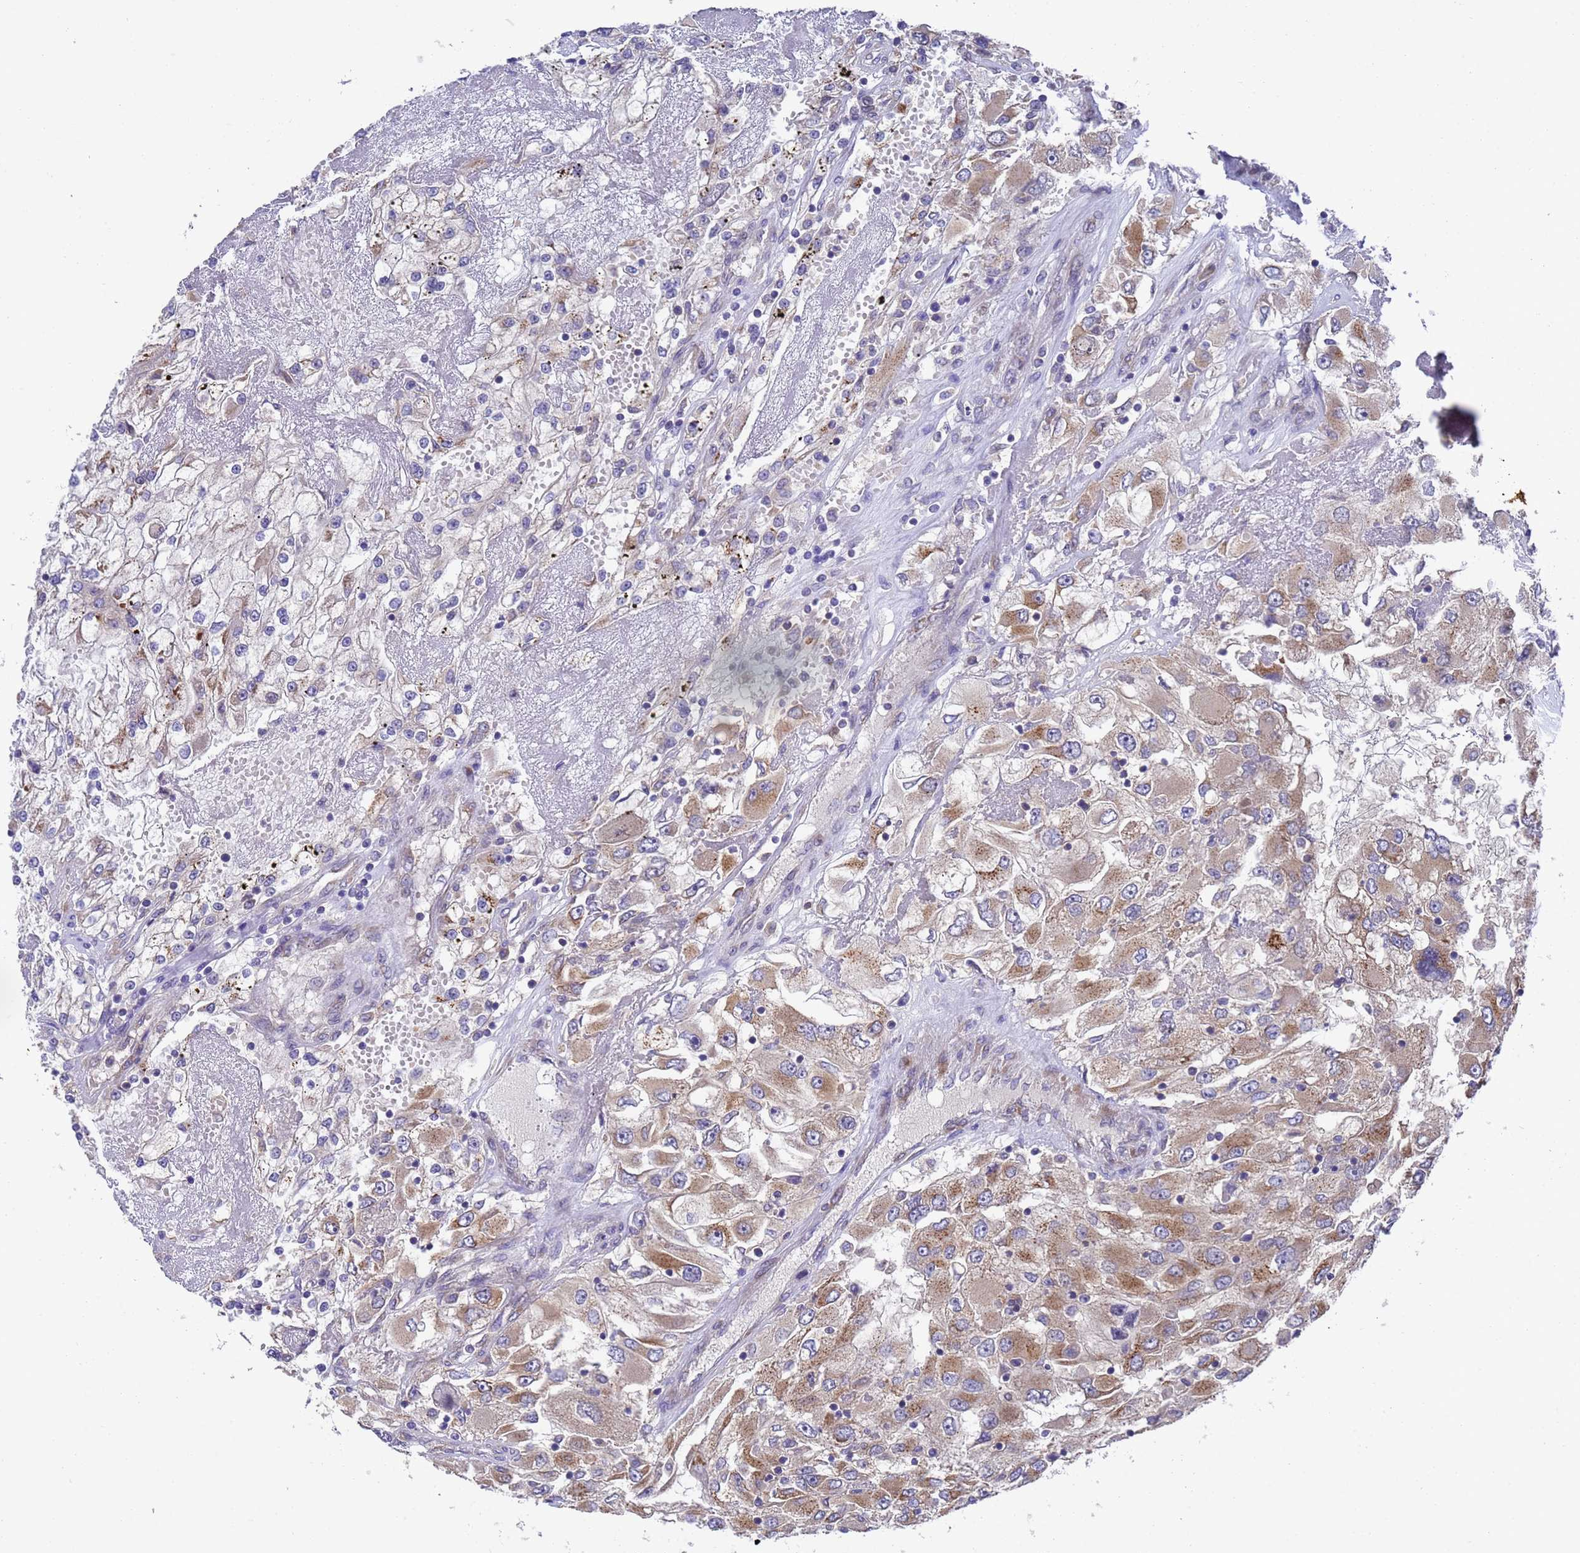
{"staining": {"intensity": "moderate", "quantity": "25%-75%", "location": "cytoplasmic/membranous"}, "tissue": "renal cancer", "cell_type": "Tumor cells", "image_type": "cancer", "snomed": [{"axis": "morphology", "description": "Adenocarcinoma, NOS"}, {"axis": "topography", "description": "Kidney"}], "caption": "Moderate cytoplasmic/membranous staining for a protein is present in approximately 25%-75% of tumor cells of renal adenocarcinoma using IHC.", "gene": "DCAF12L2", "patient": {"sex": "female", "age": 52}}